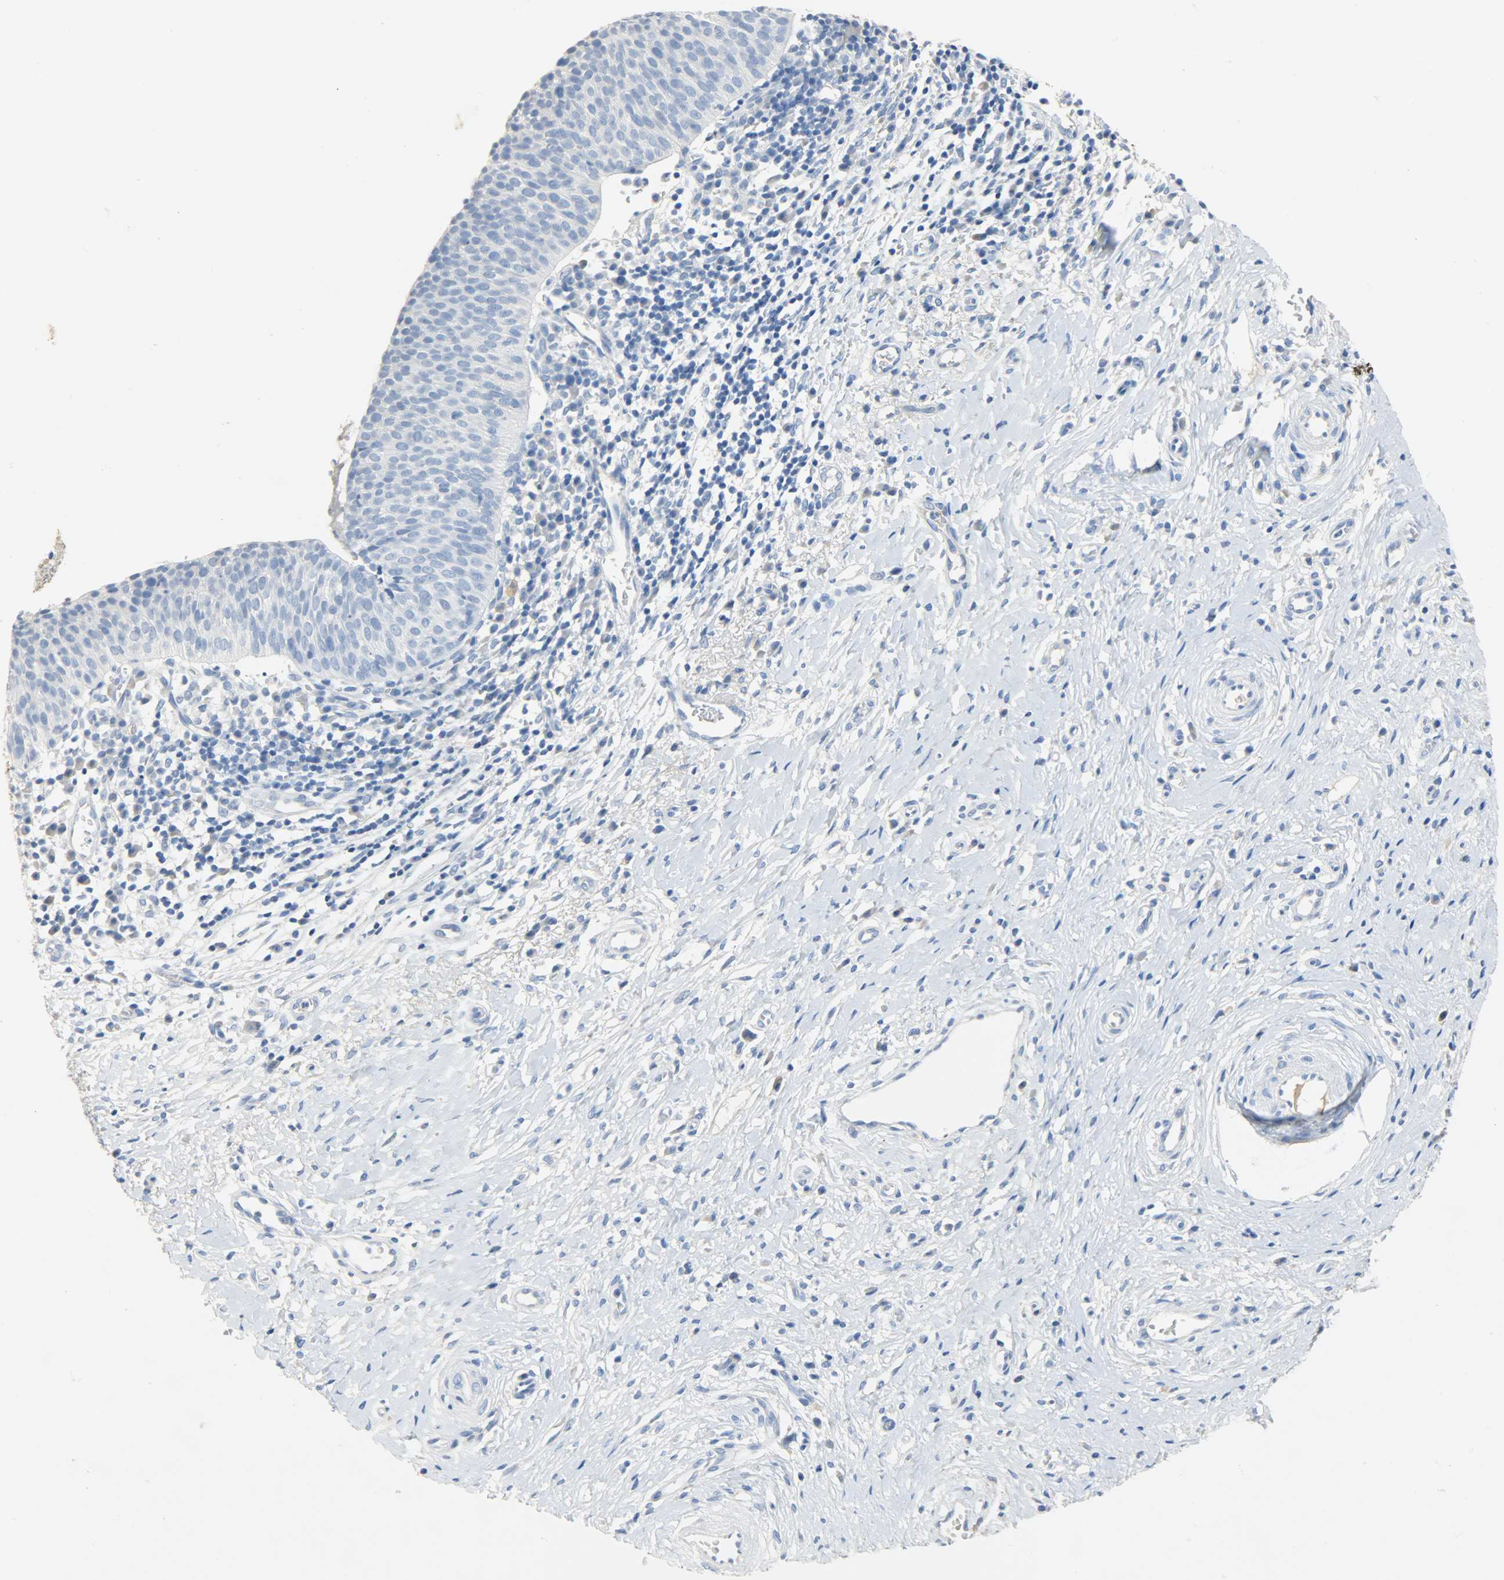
{"staining": {"intensity": "negative", "quantity": "none", "location": "none"}, "tissue": "cervical cancer", "cell_type": "Tumor cells", "image_type": "cancer", "snomed": [{"axis": "morphology", "description": "Normal tissue, NOS"}, {"axis": "morphology", "description": "Squamous cell carcinoma, NOS"}, {"axis": "topography", "description": "Cervix"}], "caption": "High power microscopy histopathology image of an immunohistochemistry (IHC) micrograph of cervical cancer, revealing no significant expression in tumor cells.", "gene": "CRP", "patient": {"sex": "female", "age": 39}}